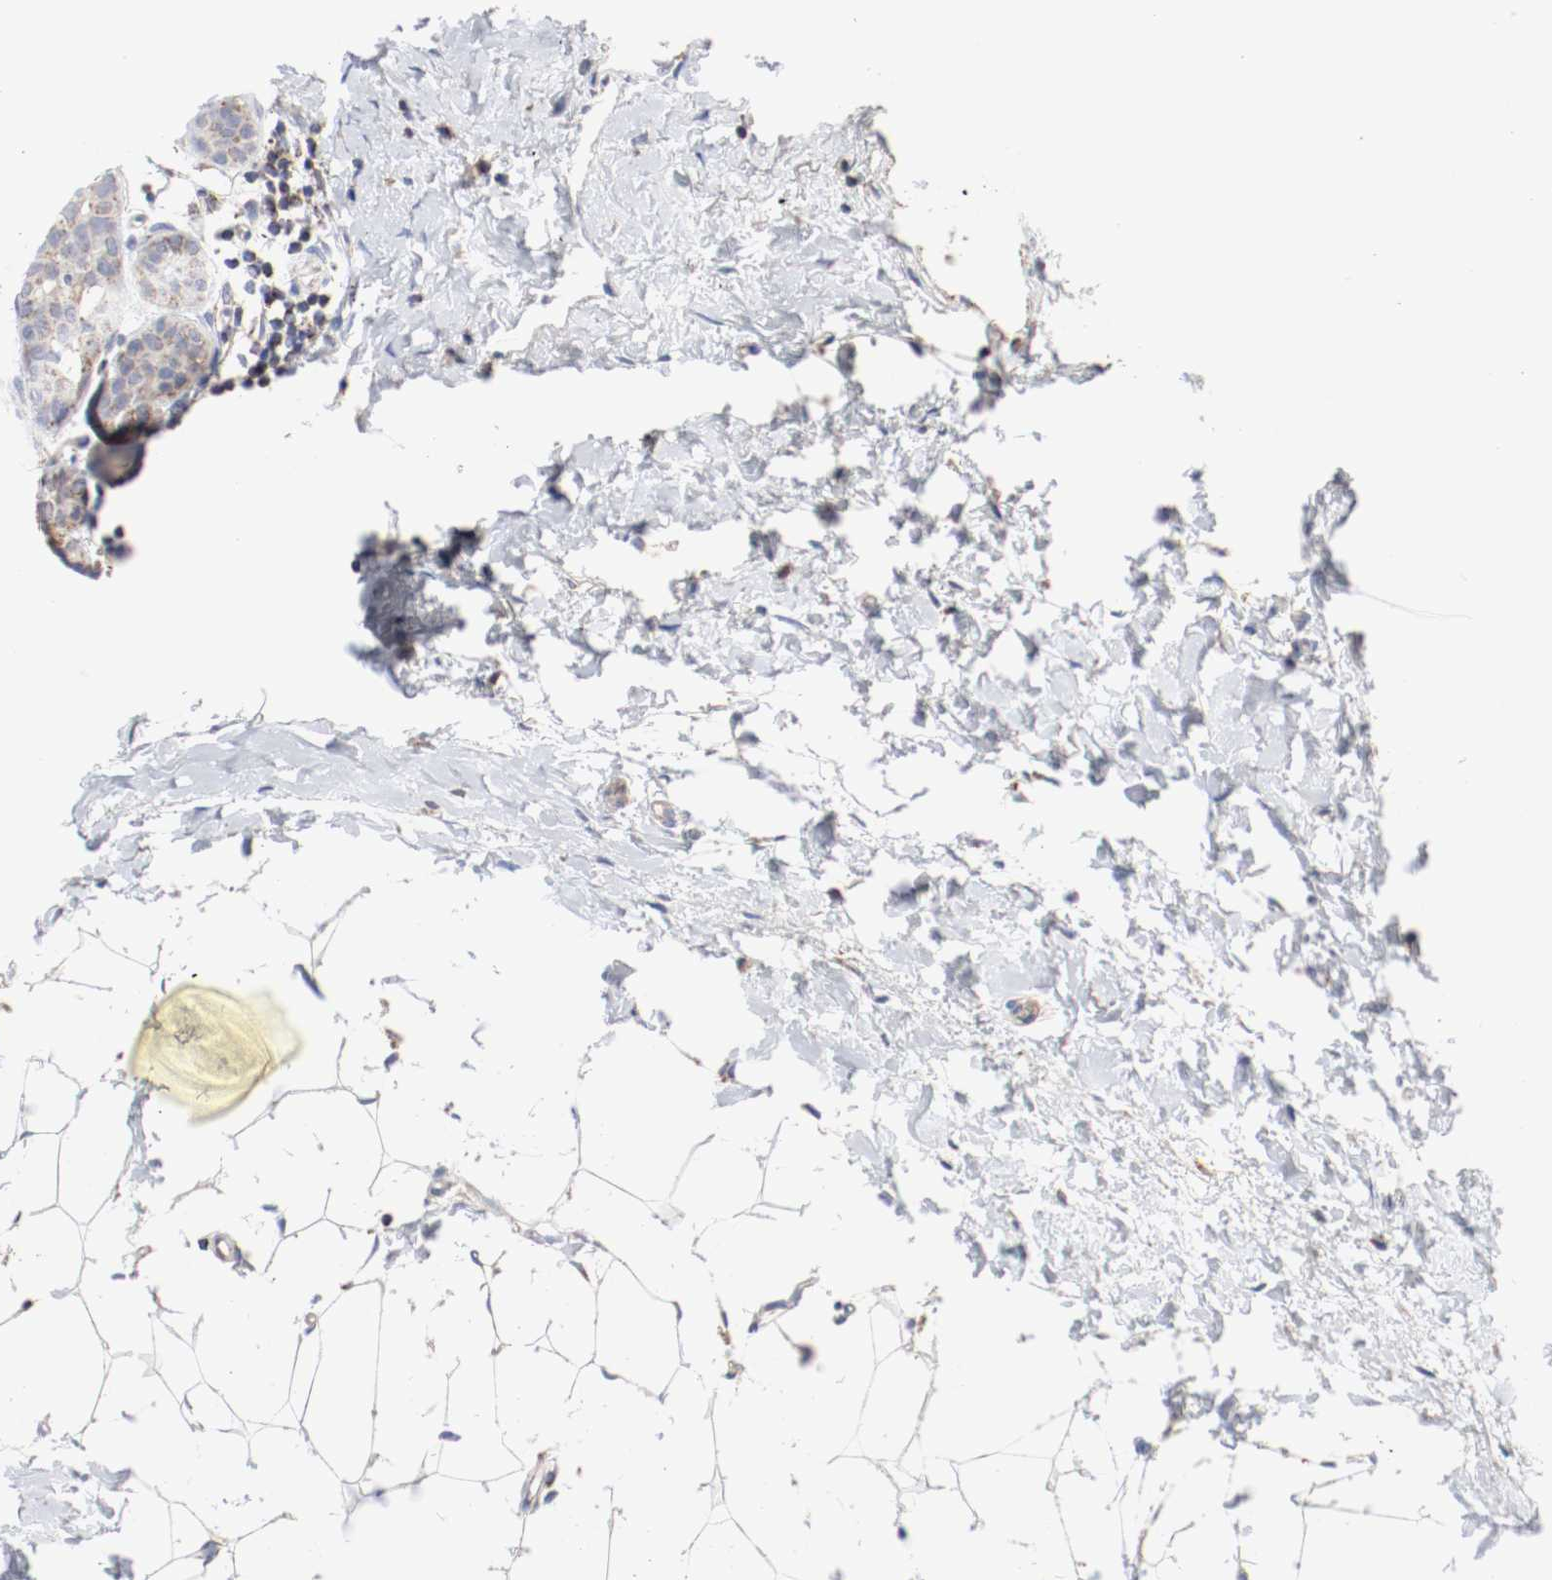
{"staining": {"intensity": "moderate", "quantity": ">75%", "location": "cytoplasmic/membranous"}, "tissue": "breast cancer", "cell_type": "Tumor cells", "image_type": "cancer", "snomed": [{"axis": "morphology", "description": "Lobular carcinoma, in situ"}, {"axis": "morphology", "description": "Lobular carcinoma"}, {"axis": "topography", "description": "Breast"}], "caption": "Immunohistochemistry micrograph of neoplastic tissue: breast cancer stained using immunohistochemistry (IHC) shows medium levels of moderate protein expression localized specifically in the cytoplasmic/membranous of tumor cells, appearing as a cytoplasmic/membranous brown color.", "gene": "AFG3L2", "patient": {"sex": "female", "age": 41}}